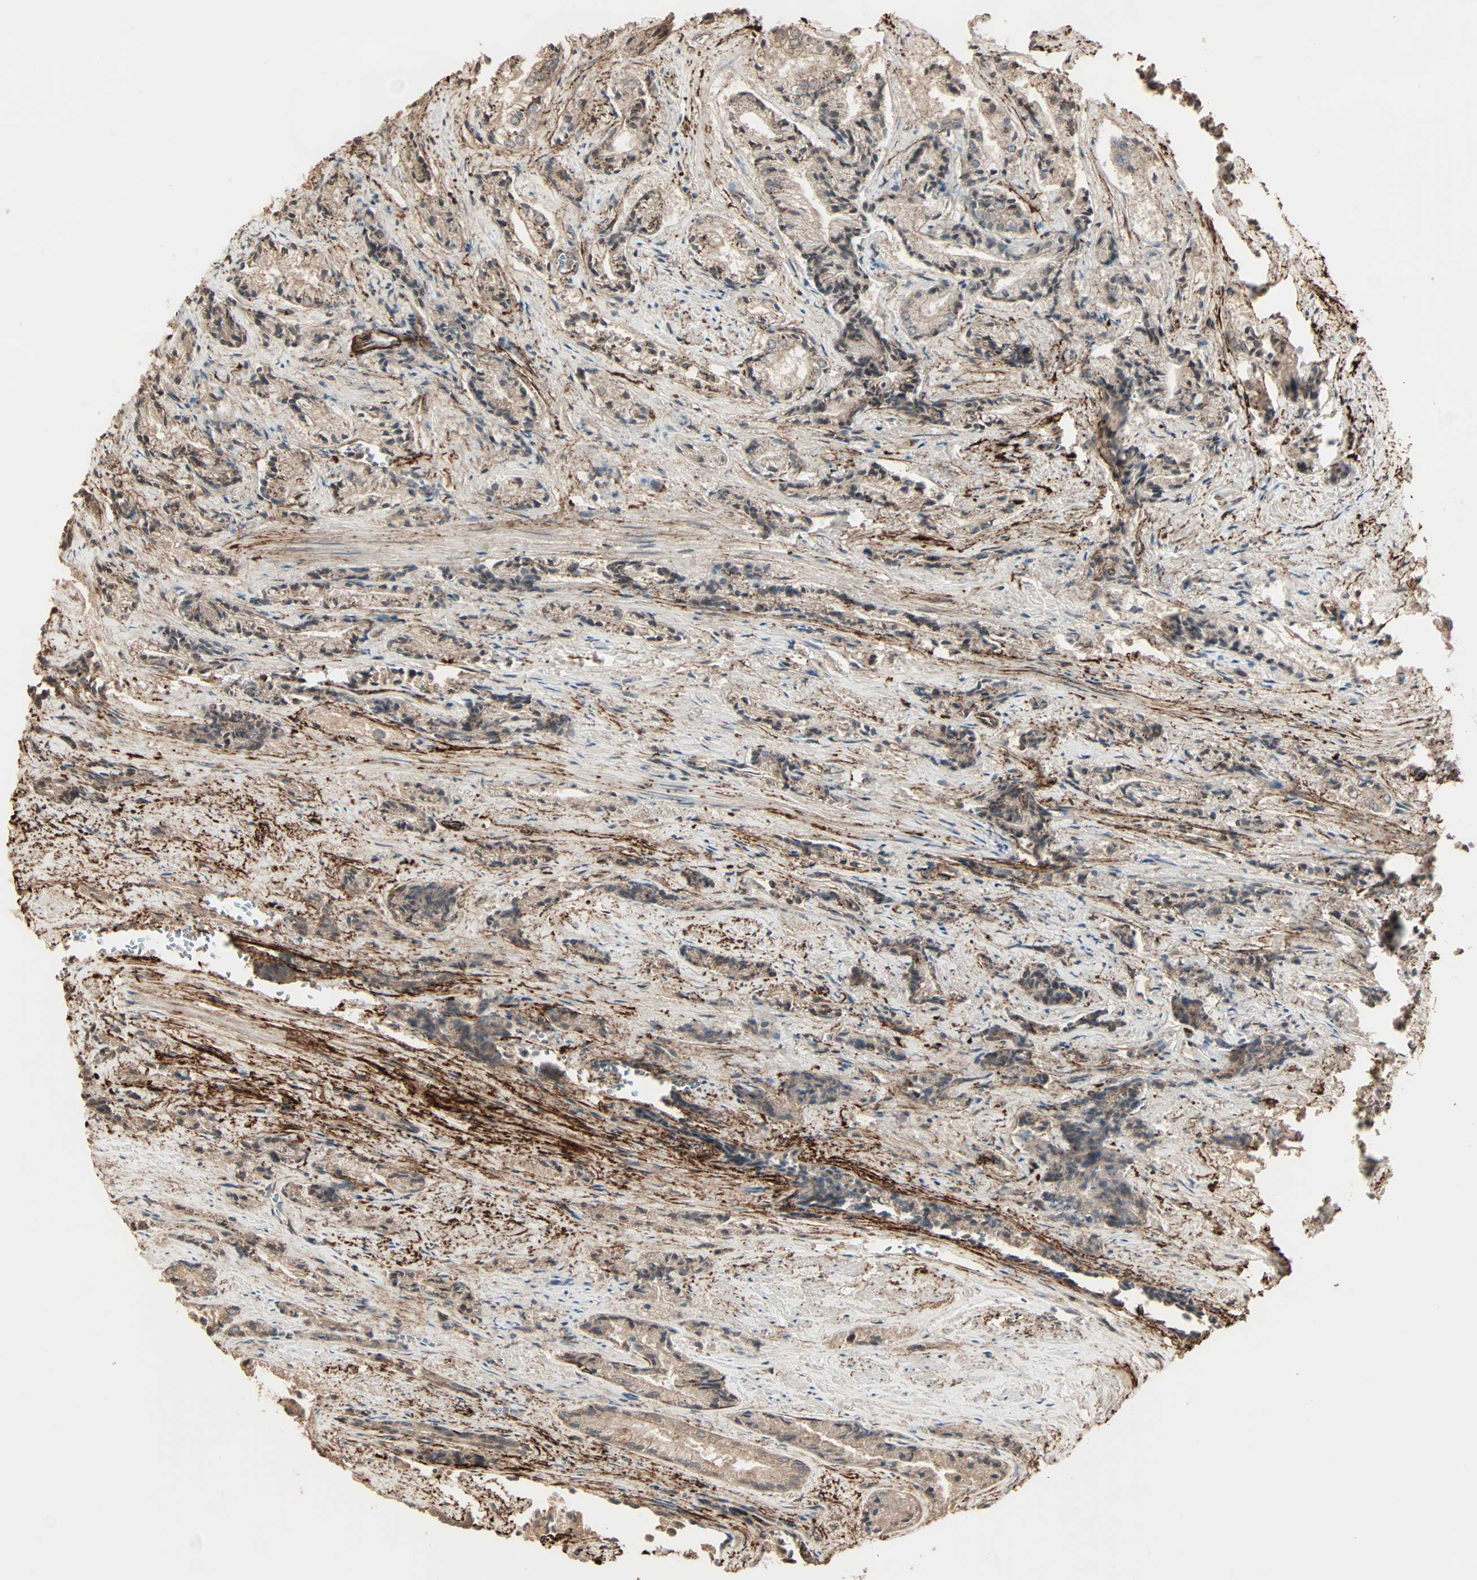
{"staining": {"intensity": "moderate", "quantity": ">75%", "location": "cytoplasmic/membranous"}, "tissue": "prostate cancer", "cell_type": "Tumor cells", "image_type": "cancer", "snomed": [{"axis": "morphology", "description": "Adenocarcinoma, Low grade"}, {"axis": "topography", "description": "Prostate"}], "caption": "Human adenocarcinoma (low-grade) (prostate) stained with a protein marker demonstrates moderate staining in tumor cells.", "gene": "CALCRL", "patient": {"sex": "male", "age": 60}}